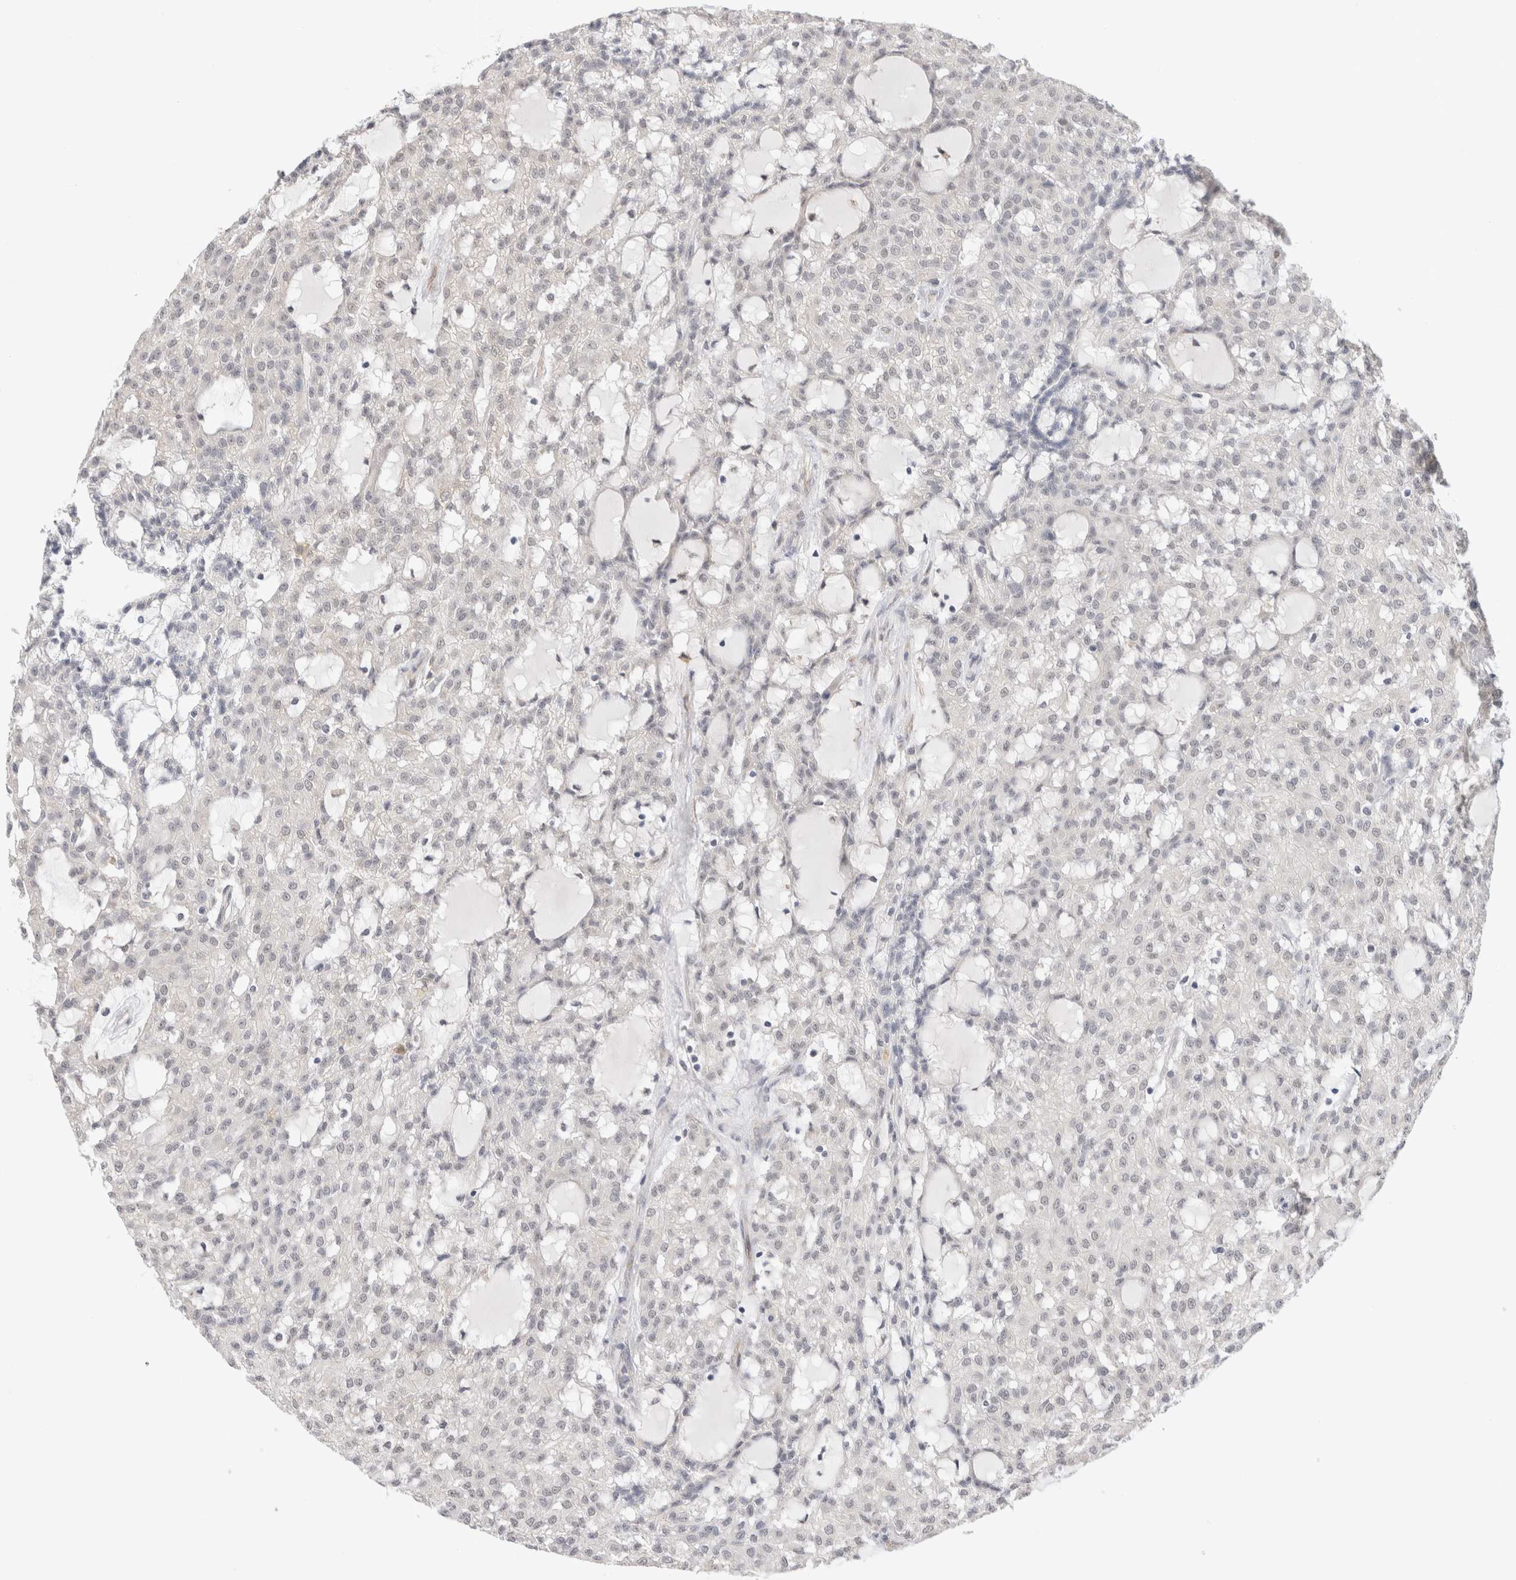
{"staining": {"intensity": "negative", "quantity": "none", "location": "none"}, "tissue": "renal cancer", "cell_type": "Tumor cells", "image_type": "cancer", "snomed": [{"axis": "morphology", "description": "Adenocarcinoma, NOS"}, {"axis": "topography", "description": "Kidney"}], "caption": "Immunohistochemical staining of renal adenocarcinoma shows no significant staining in tumor cells.", "gene": "HDLBP", "patient": {"sex": "male", "age": 63}}